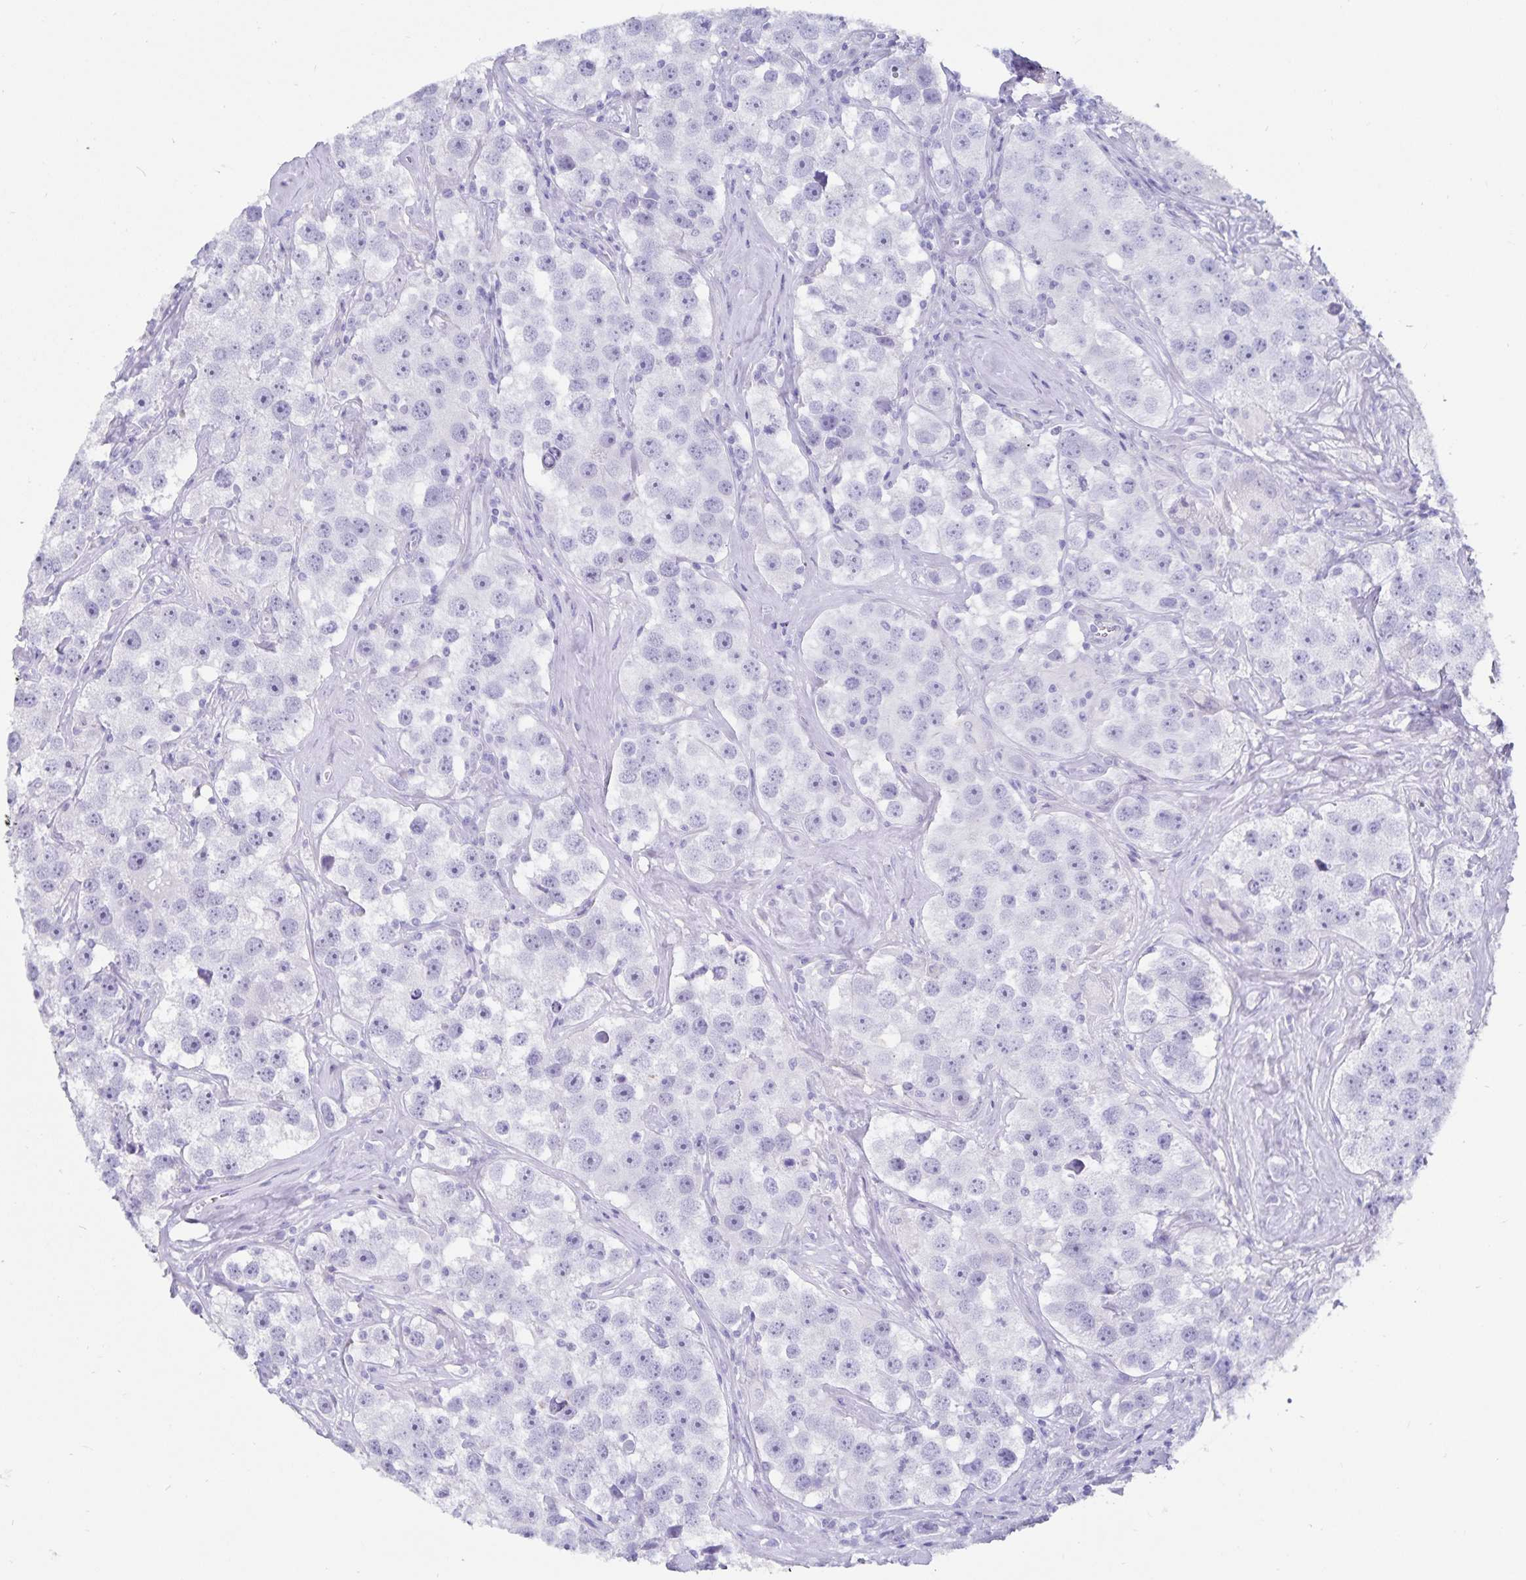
{"staining": {"intensity": "negative", "quantity": "none", "location": "none"}, "tissue": "testis cancer", "cell_type": "Tumor cells", "image_type": "cancer", "snomed": [{"axis": "morphology", "description": "Seminoma, NOS"}, {"axis": "topography", "description": "Testis"}], "caption": "The histopathology image displays no staining of tumor cells in testis cancer (seminoma).", "gene": "GPR137", "patient": {"sex": "male", "age": 49}}